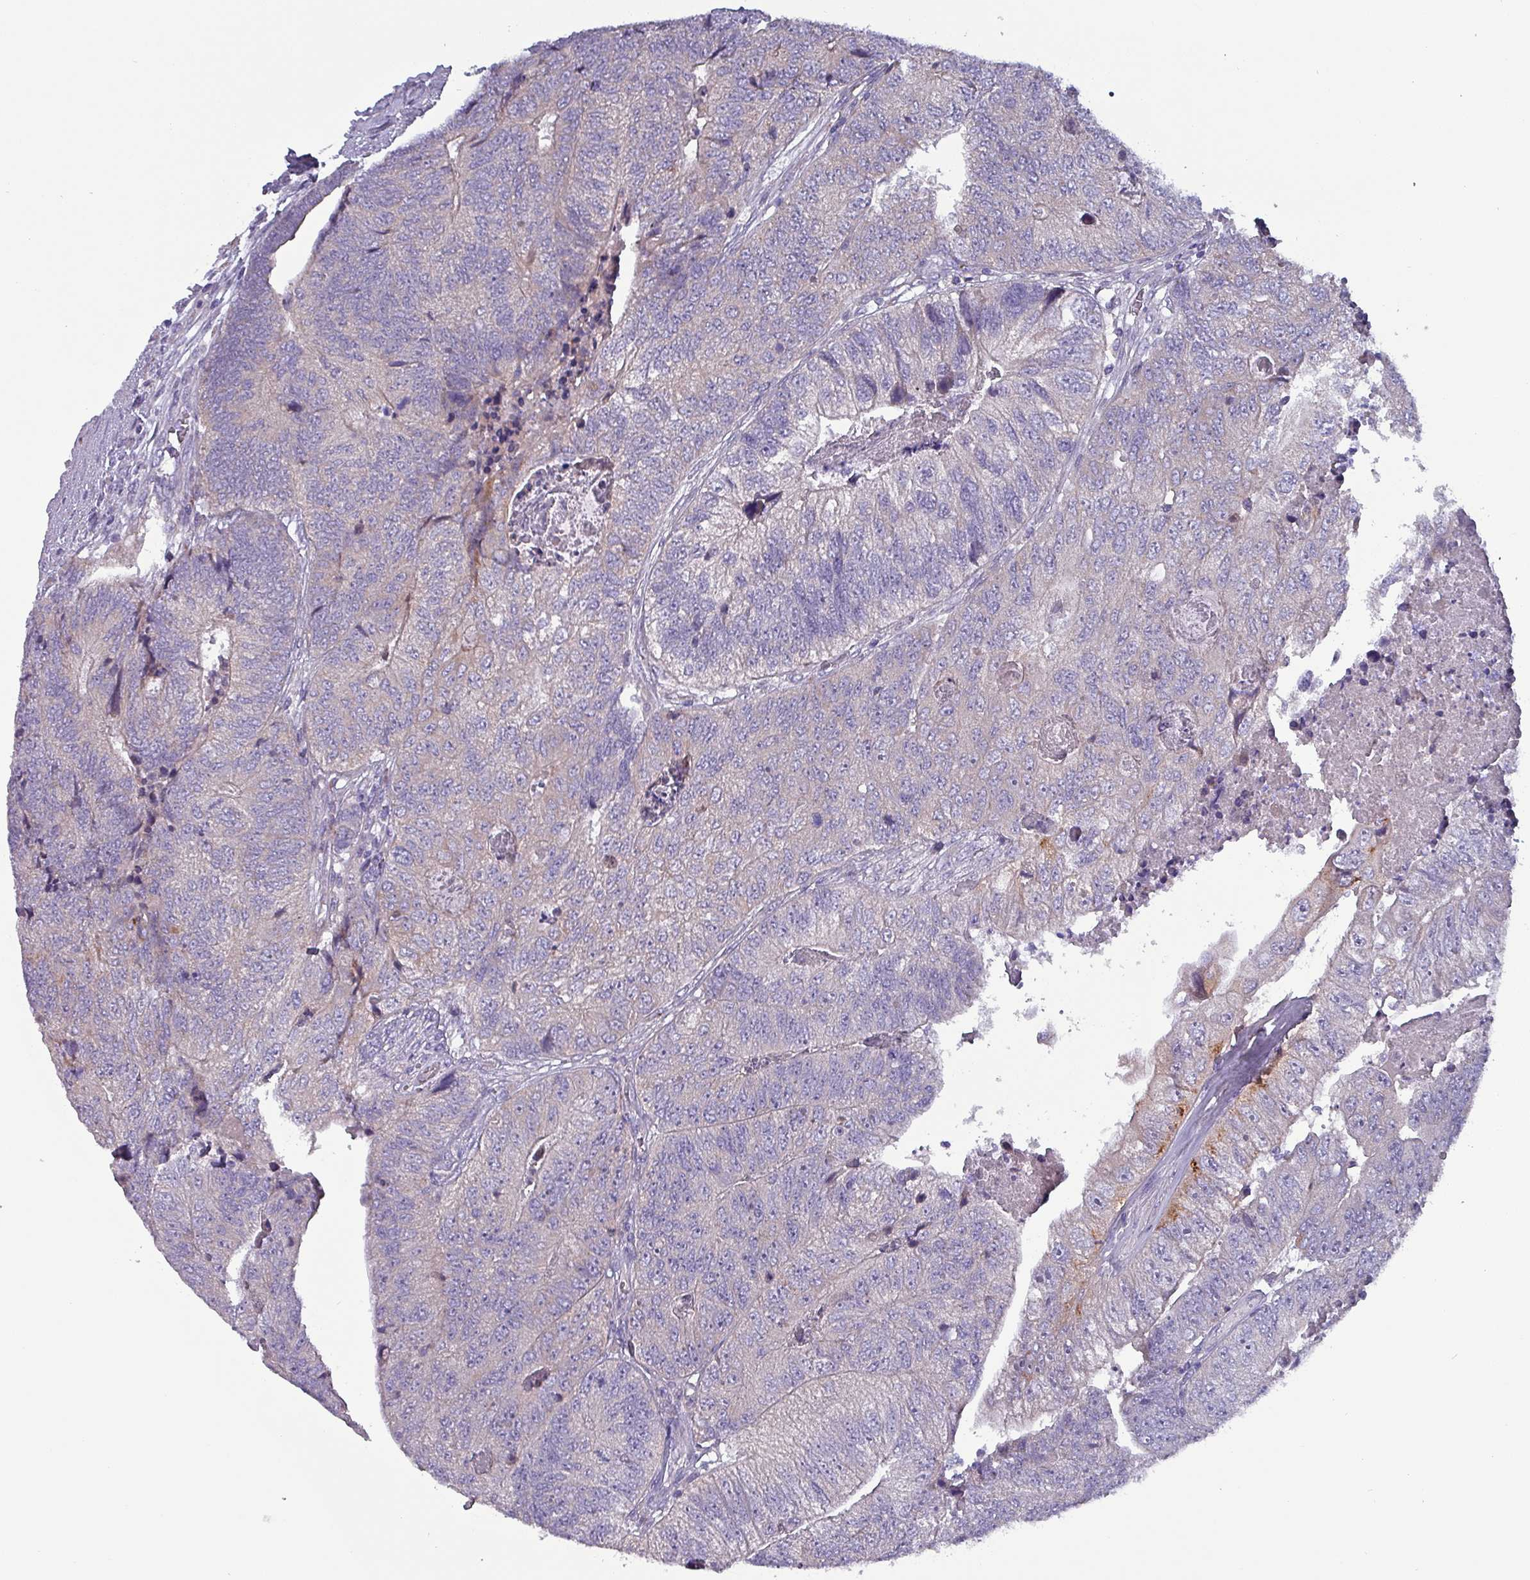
{"staining": {"intensity": "negative", "quantity": "none", "location": "none"}, "tissue": "colorectal cancer", "cell_type": "Tumor cells", "image_type": "cancer", "snomed": [{"axis": "morphology", "description": "Adenocarcinoma, NOS"}, {"axis": "topography", "description": "Colon"}], "caption": "Immunohistochemistry histopathology image of neoplastic tissue: colorectal cancer stained with DAB exhibits no significant protein staining in tumor cells. (Brightfield microscopy of DAB (3,3'-diaminobenzidine) immunohistochemistry (IHC) at high magnification).", "gene": "HSD3B7", "patient": {"sex": "female", "age": 67}}